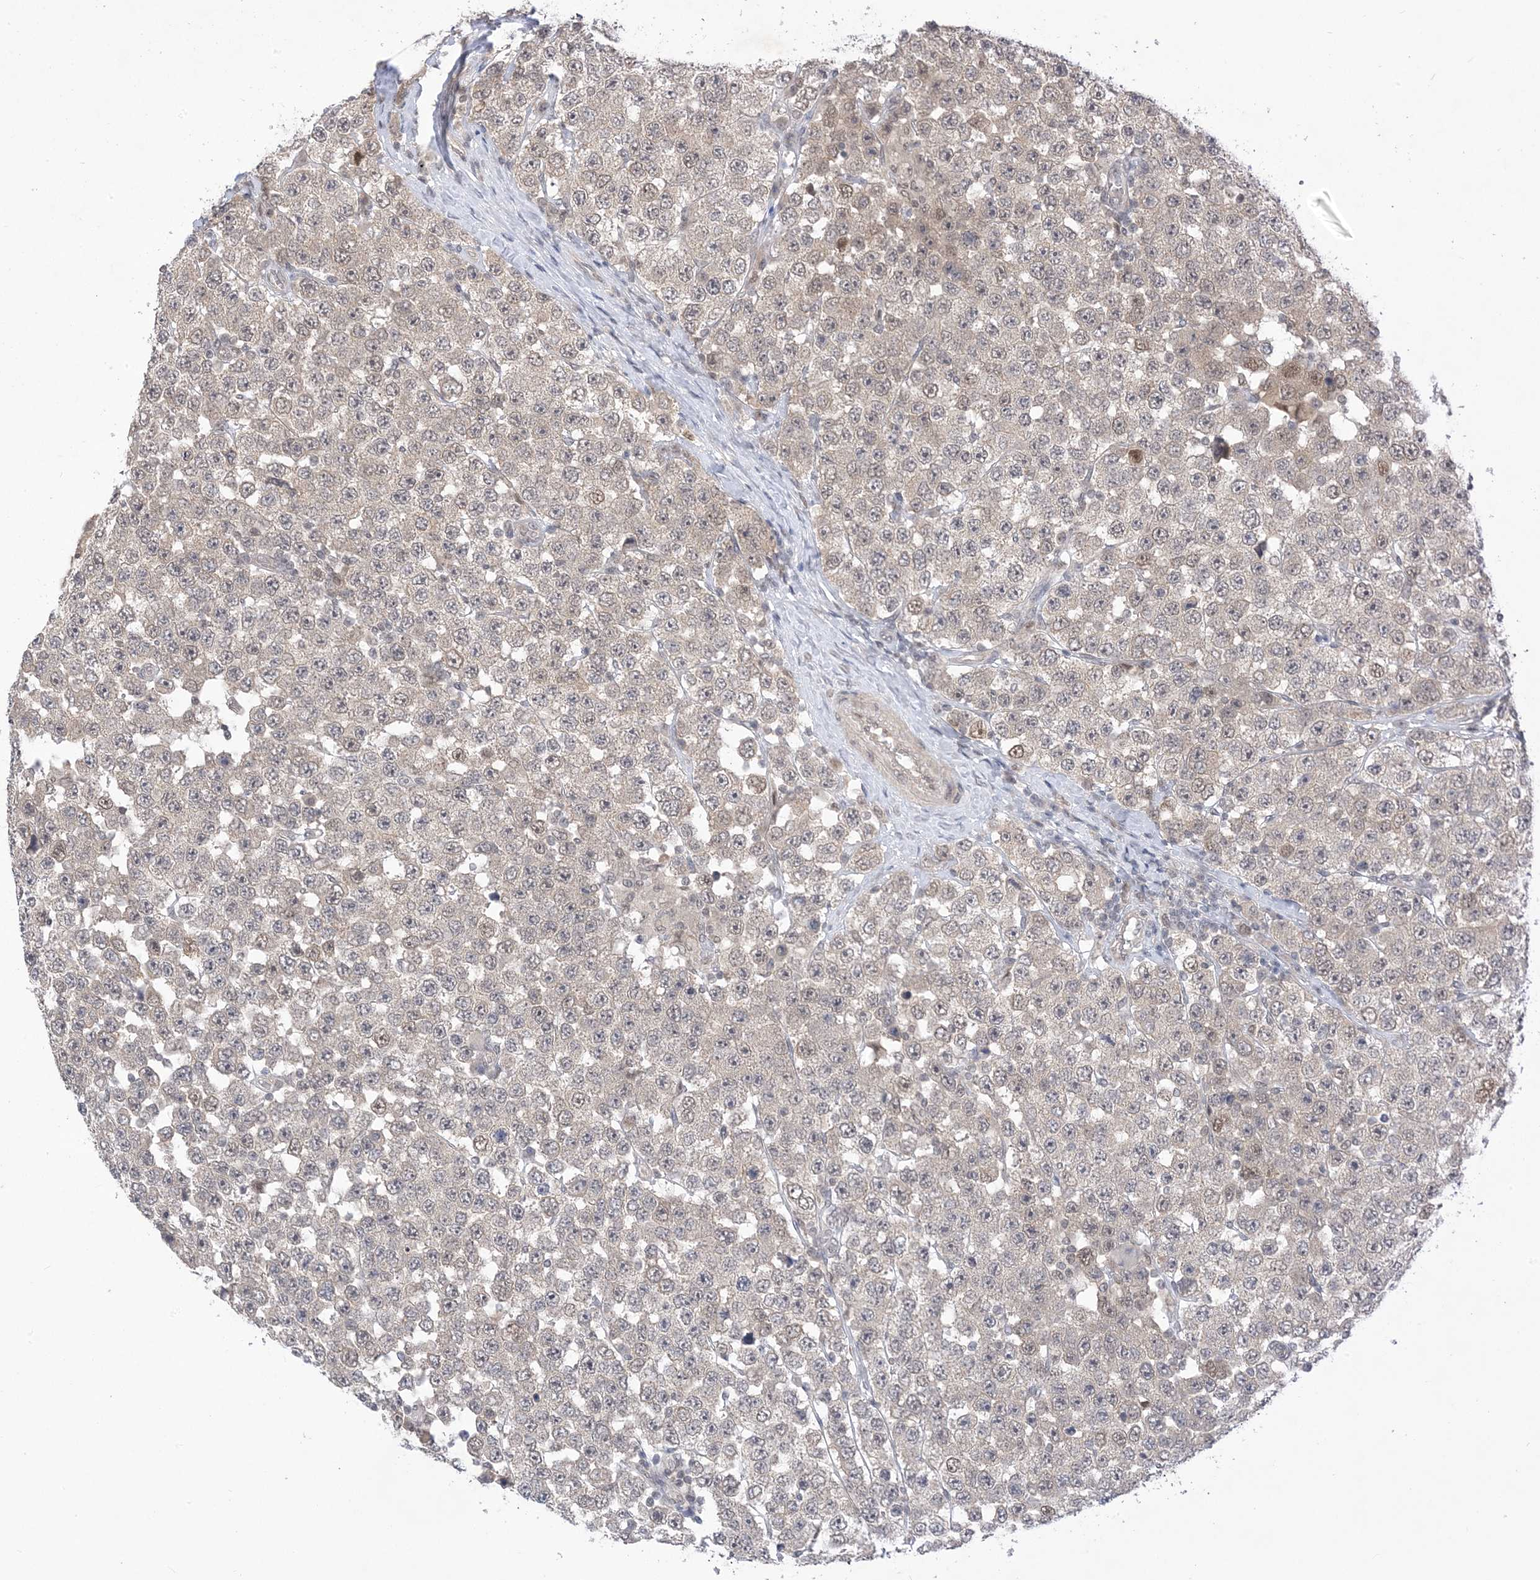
{"staining": {"intensity": "weak", "quantity": "<25%", "location": "cytoplasmic/membranous"}, "tissue": "testis cancer", "cell_type": "Tumor cells", "image_type": "cancer", "snomed": [{"axis": "morphology", "description": "Seminoma, NOS"}, {"axis": "topography", "description": "Testis"}], "caption": "High magnification brightfield microscopy of testis cancer (seminoma) stained with DAB (brown) and counterstained with hematoxylin (blue): tumor cells show no significant positivity. (IHC, brightfield microscopy, high magnification).", "gene": "RANBP9", "patient": {"sex": "male", "age": 28}}